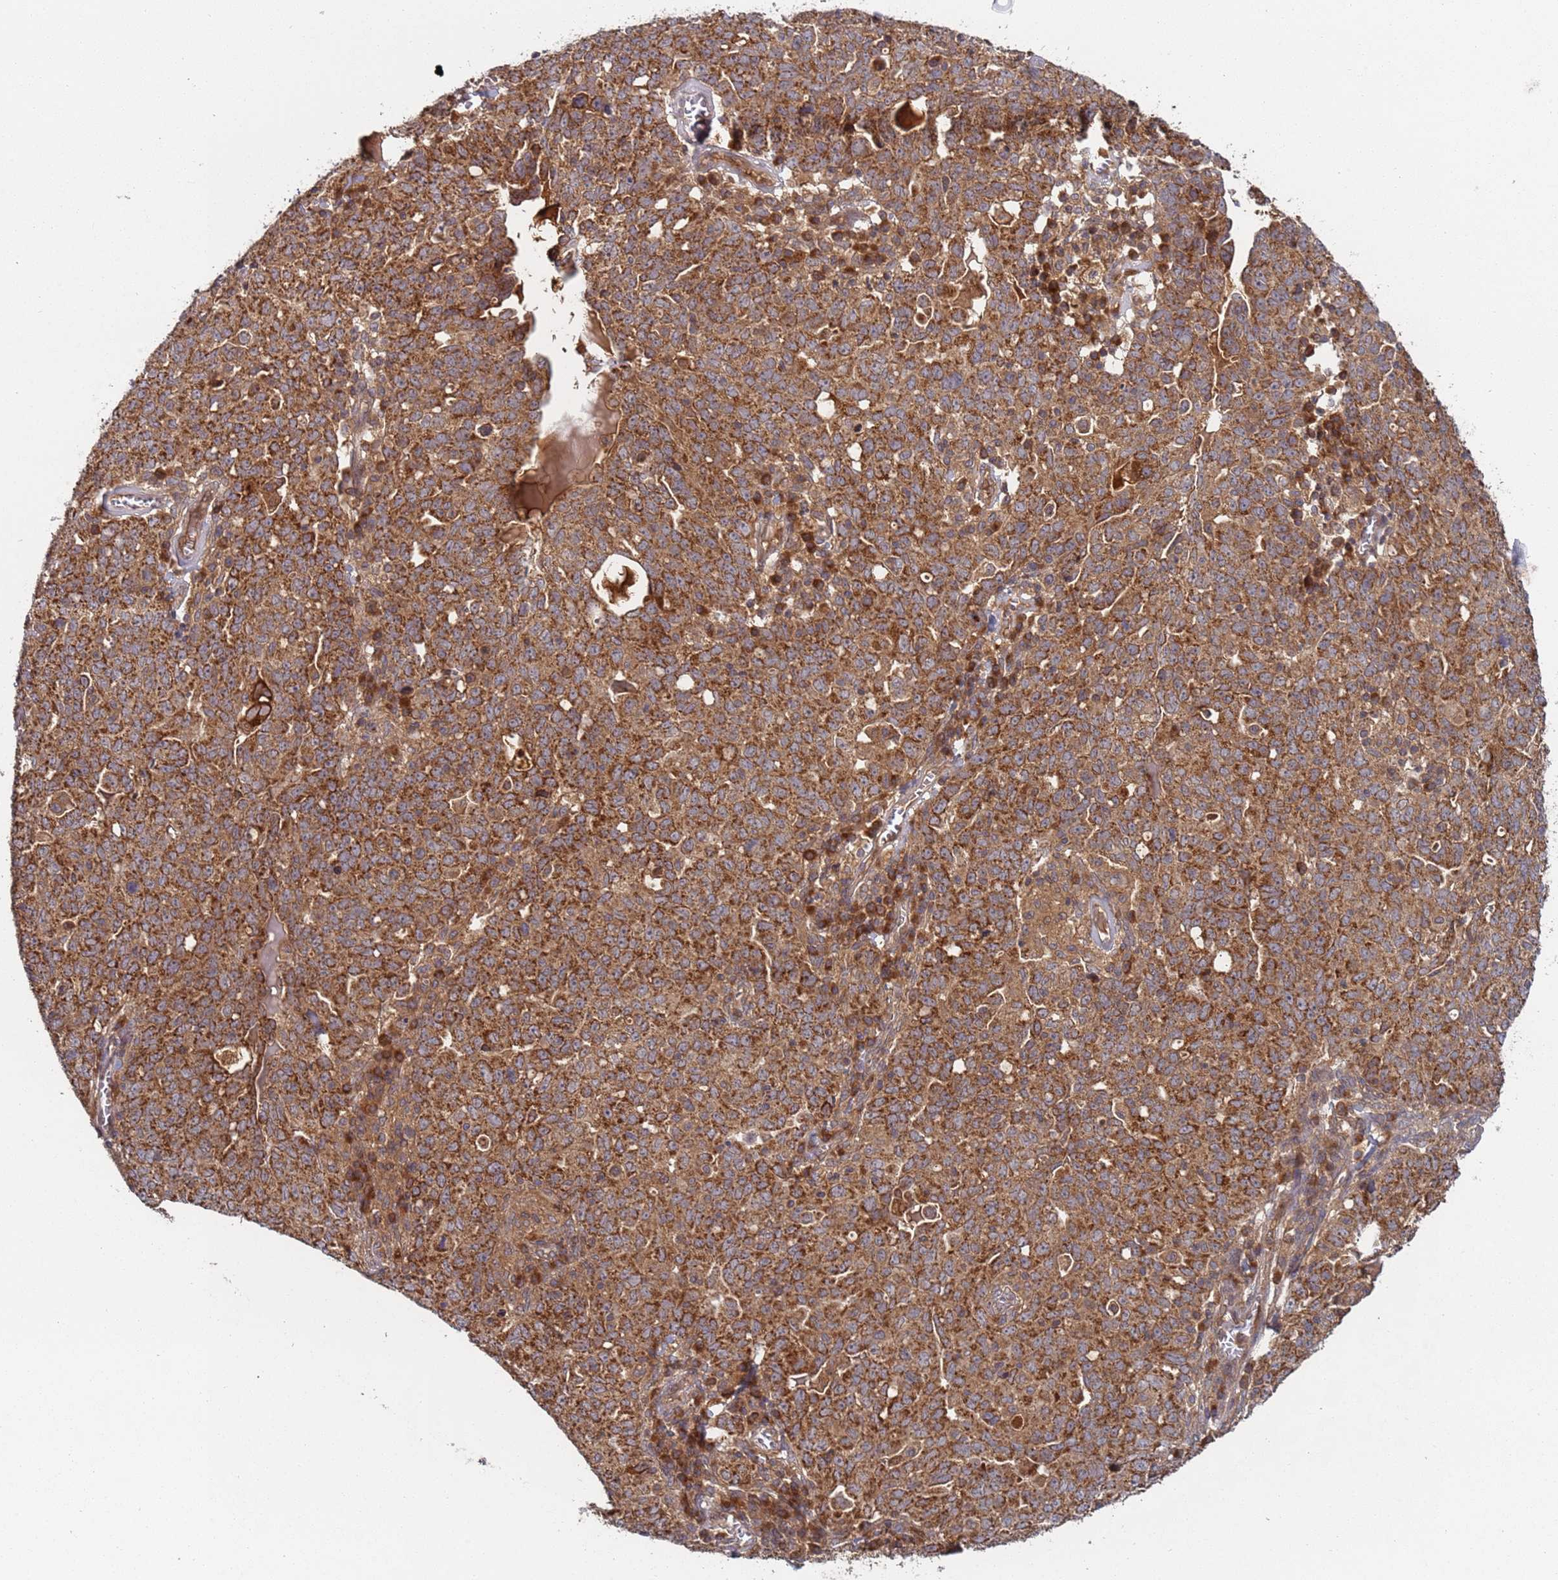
{"staining": {"intensity": "strong", "quantity": ">75%", "location": "cytoplasmic/membranous"}, "tissue": "ovarian cancer", "cell_type": "Tumor cells", "image_type": "cancer", "snomed": [{"axis": "morphology", "description": "Carcinoma, endometroid"}, {"axis": "topography", "description": "Ovary"}], "caption": "This is an image of immunohistochemistry (IHC) staining of ovarian cancer, which shows strong staining in the cytoplasmic/membranous of tumor cells.", "gene": "OR5A2", "patient": {"sex": "female", "age": 62}}